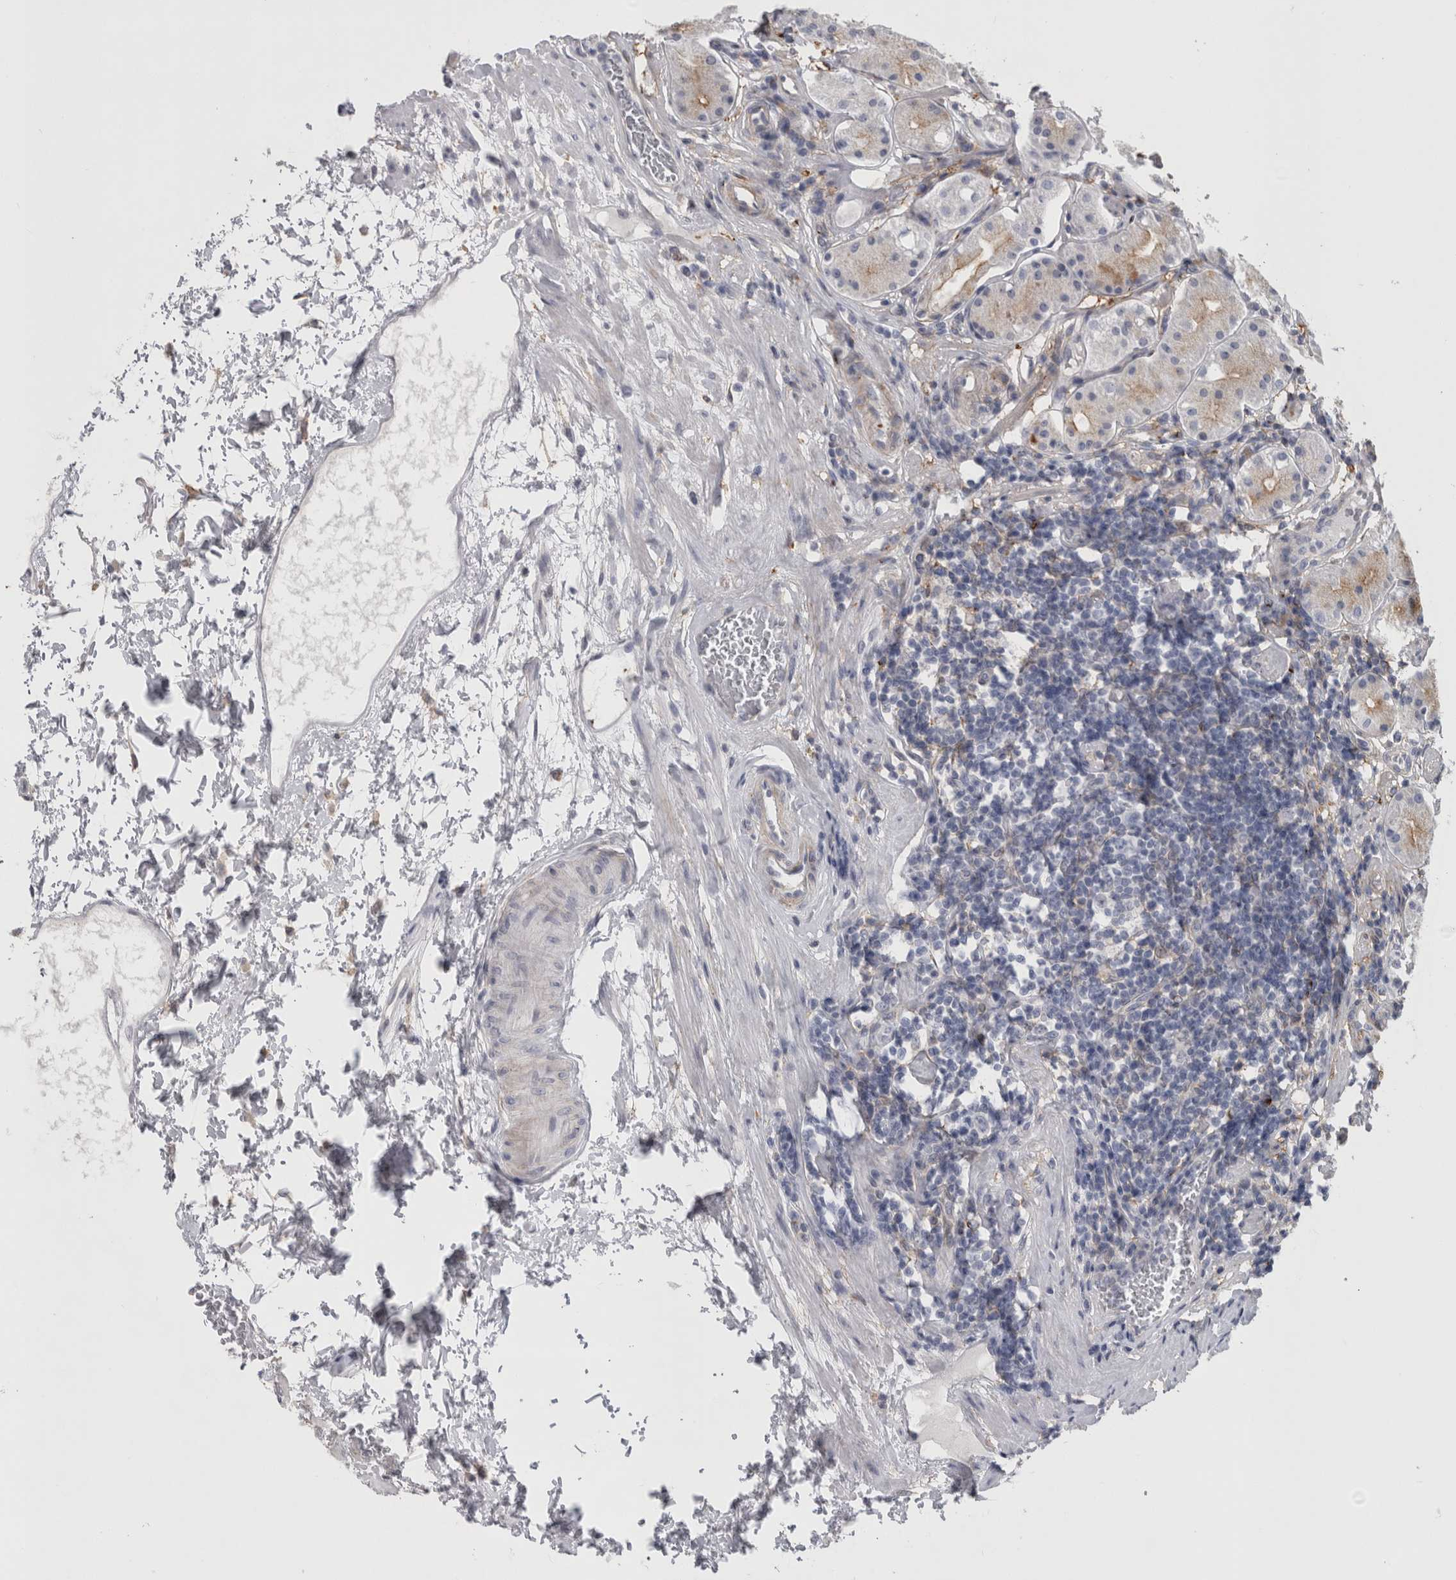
{"staining": {"intensity": "moderate", "quantity": "<25%", "location": "cytoplasmic/membranous"}, "tissue": "stomach", "cell_type": "Glandular cells", "image_type": "normal", "snomed": [{"axis": "morphology", "description": "Normal tissue, NOS"}, {"axis": "topography", "description": "Stomach"}, {"axis": "topography", "description": "Stomach, lower"}], "caption": "A high-resolution photomicrograph shows IHC staining of benign stomach, which shows moderate cytoplasmic/membranous expression in about <25% of glandular cells.", "gene": "DNAJC24", "patient": {"sex": "female", "age": 56}}